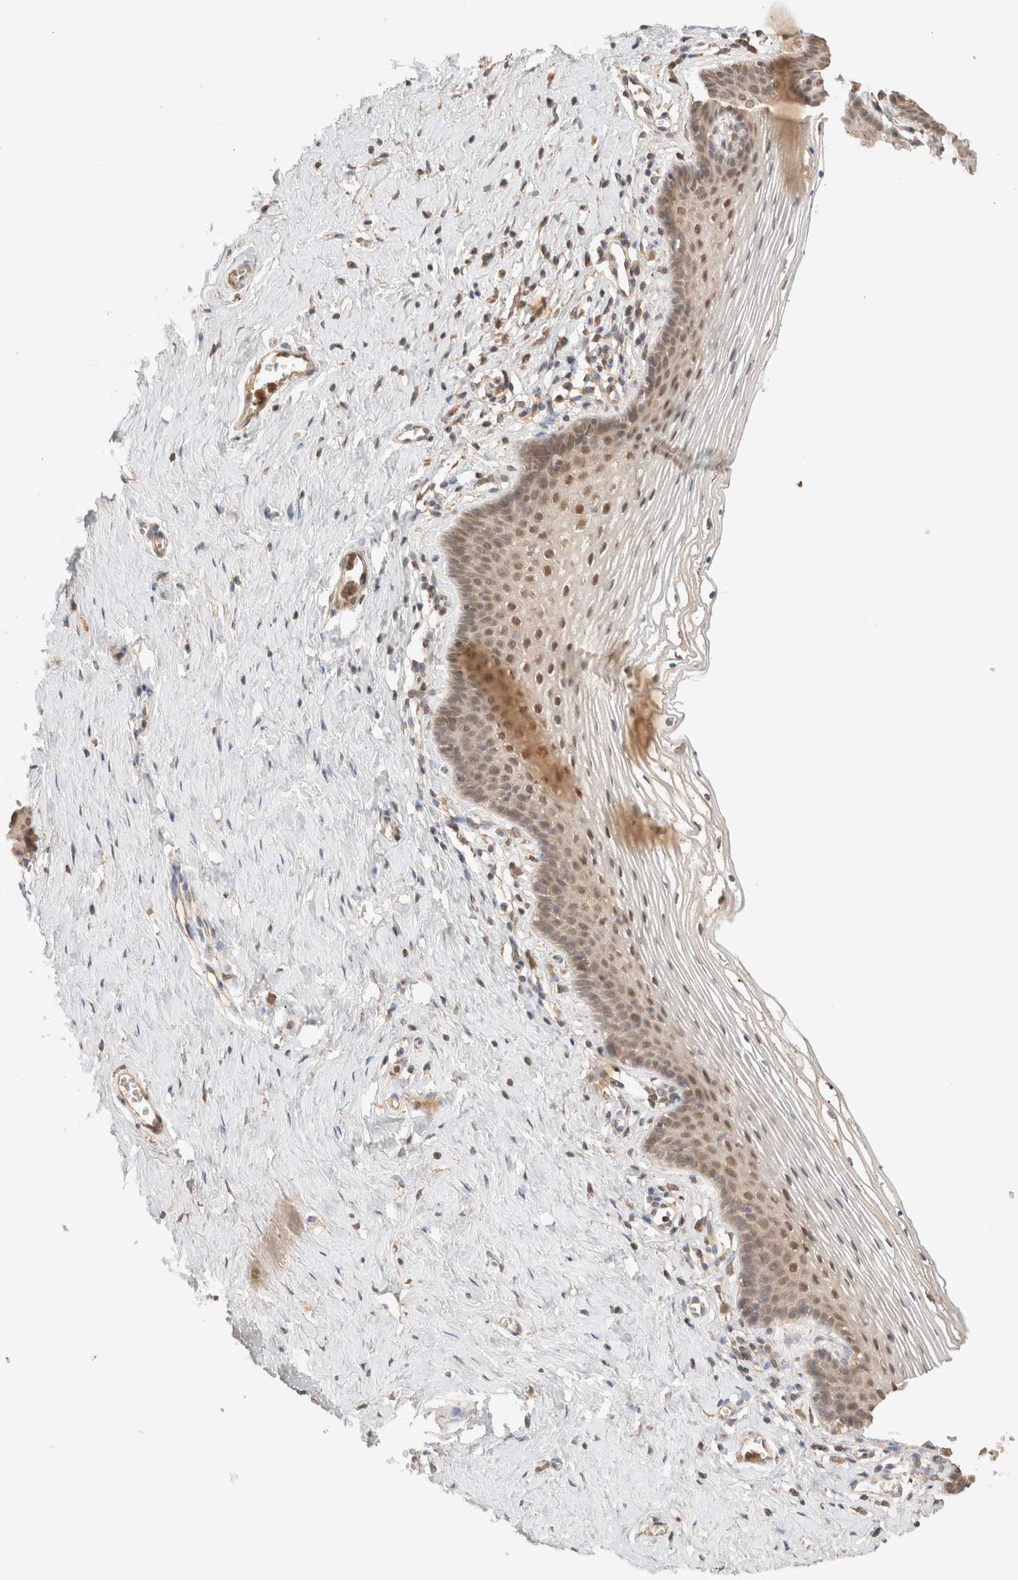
{"staining": {"intensity": "moderate", "quantity": ">75%", "location": "cytoplasmic/membranous,nuclear"}, "tissue": "vagina", "cell_type": "Squamous epithelial cells", "image_type": "normal", "snomed": [{"axis": "morphology", "description": "Normal tissue, NOS"}, {"axis": "topography", "description": "Vagina"}], "caption": "Vagina stained for a protein exhibits moderate cytoplasmic/membranous,nuclear positivity in squamous epithelial cells. The protein of interest is shown in brown color, while the nuclei are stained blue.", "gene": "CARNMT1", "patient": {"sex": "female", "age": 32}}